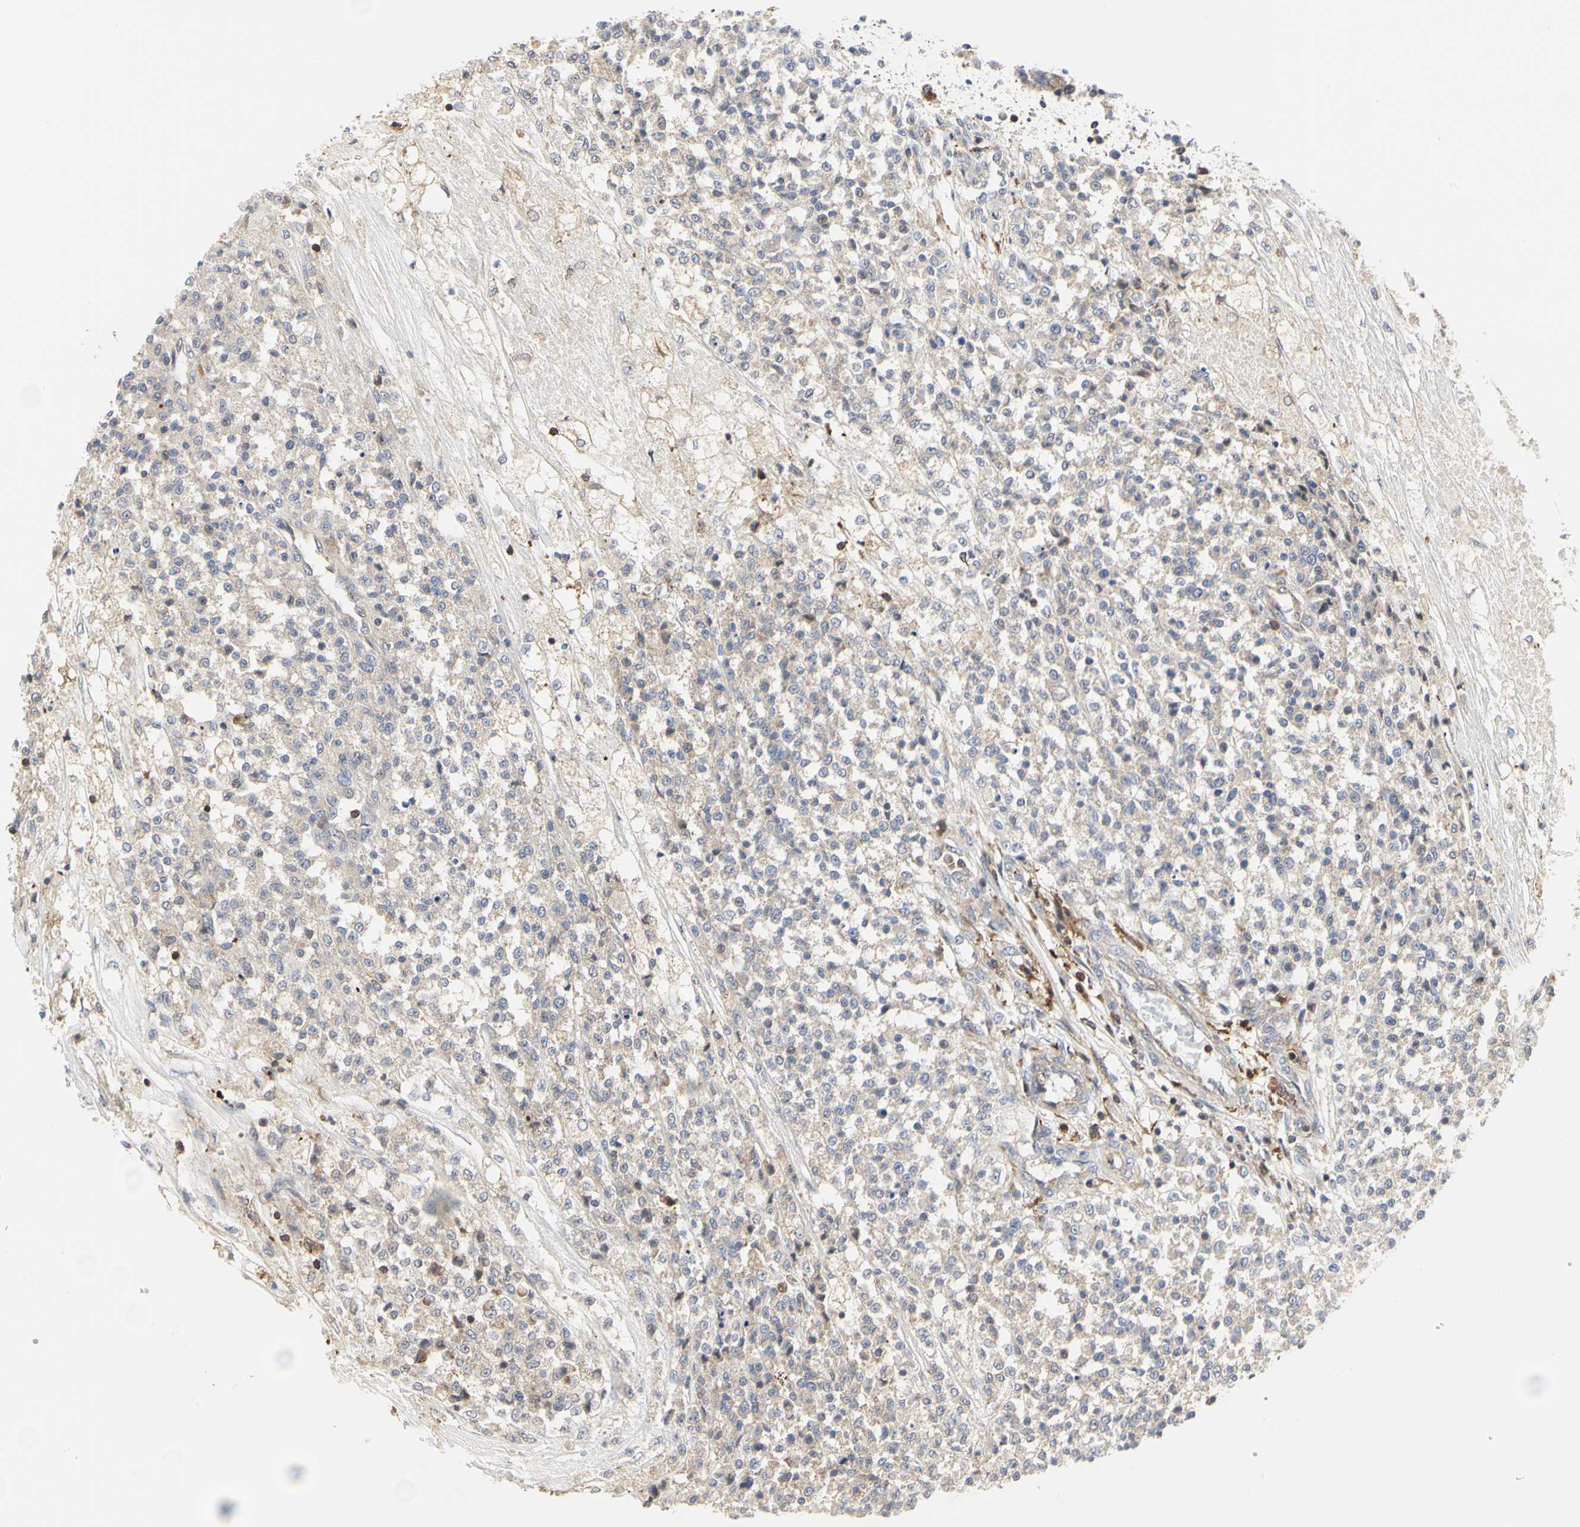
{"staining": {"intensity": "negative", "quantity": "none", "location": "none"}, "tissue": "testis cancer", "cell_type": "Tumor cells", "image_type": "cancer", "snomed": [{"axis": "morphology", "description": "Seminoma, NOS"}, {"axis": "topography", "description": "Testis"}], "caption": "Testis cancer (seminoma) was stained to show a protein in brown. There is no significant expression in tumor cells.", "gene": "NAPG", "patient": {"sex": "male", "age": 59}}